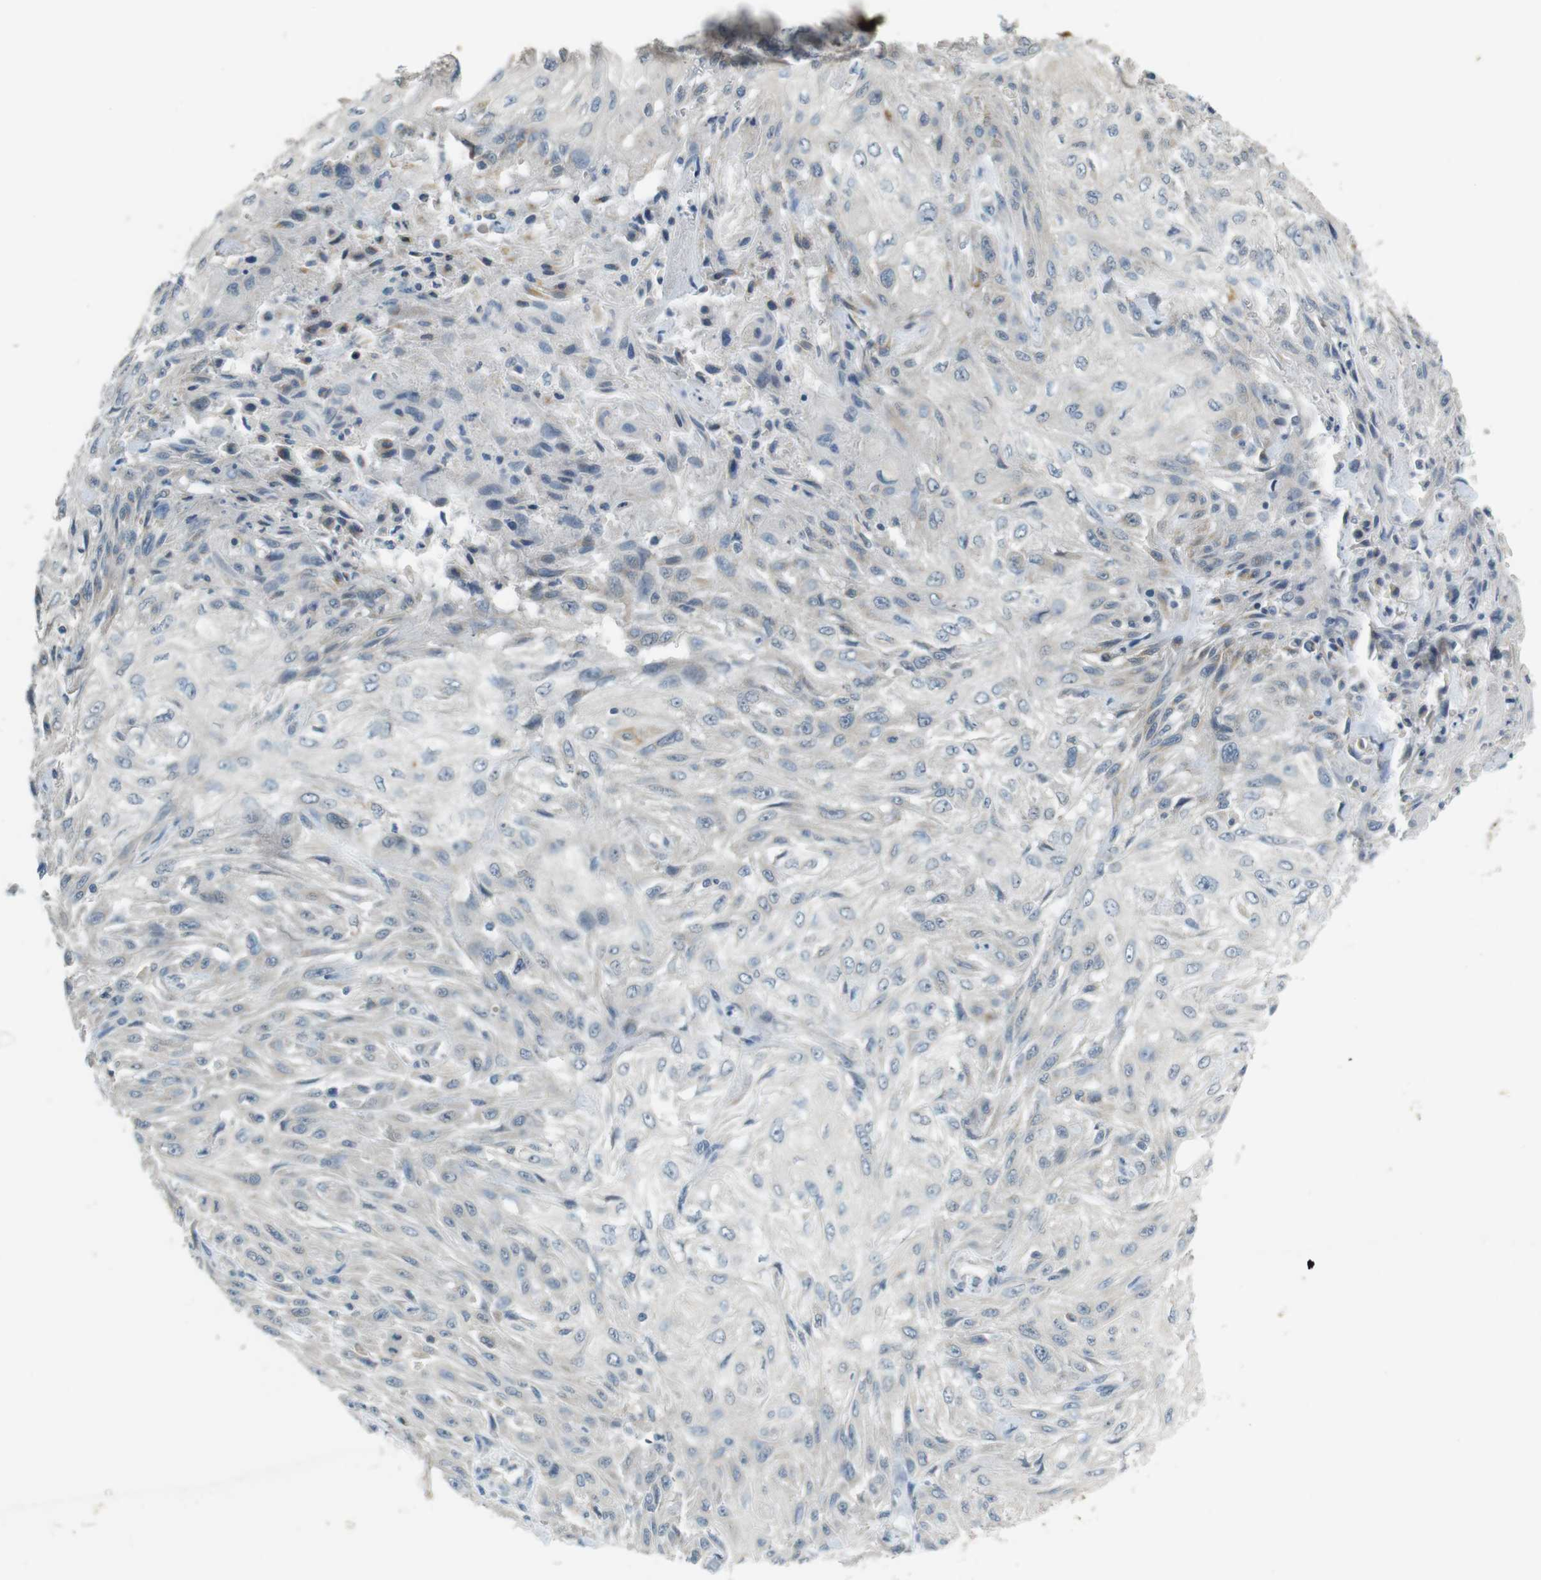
{"staining": {"intensity": "negative", "quantity": "none", "location": "none"}, "tissue": "skin cancer", "cell_type": "Tumor cells", "image_type": "cancer", "snomed": [{"axis": "morphology", "description": "Squamous cell carcinoma, NOS"}, {"axis": "topography", "description": "Skin"}], "caption": "The IHC micrograph has no significant positivity in tumor cells of skin cancer (squamous cell carcinoma) tissue.", "gene": "MUC5B", "patient": {"sex": "male", "age": 75}}